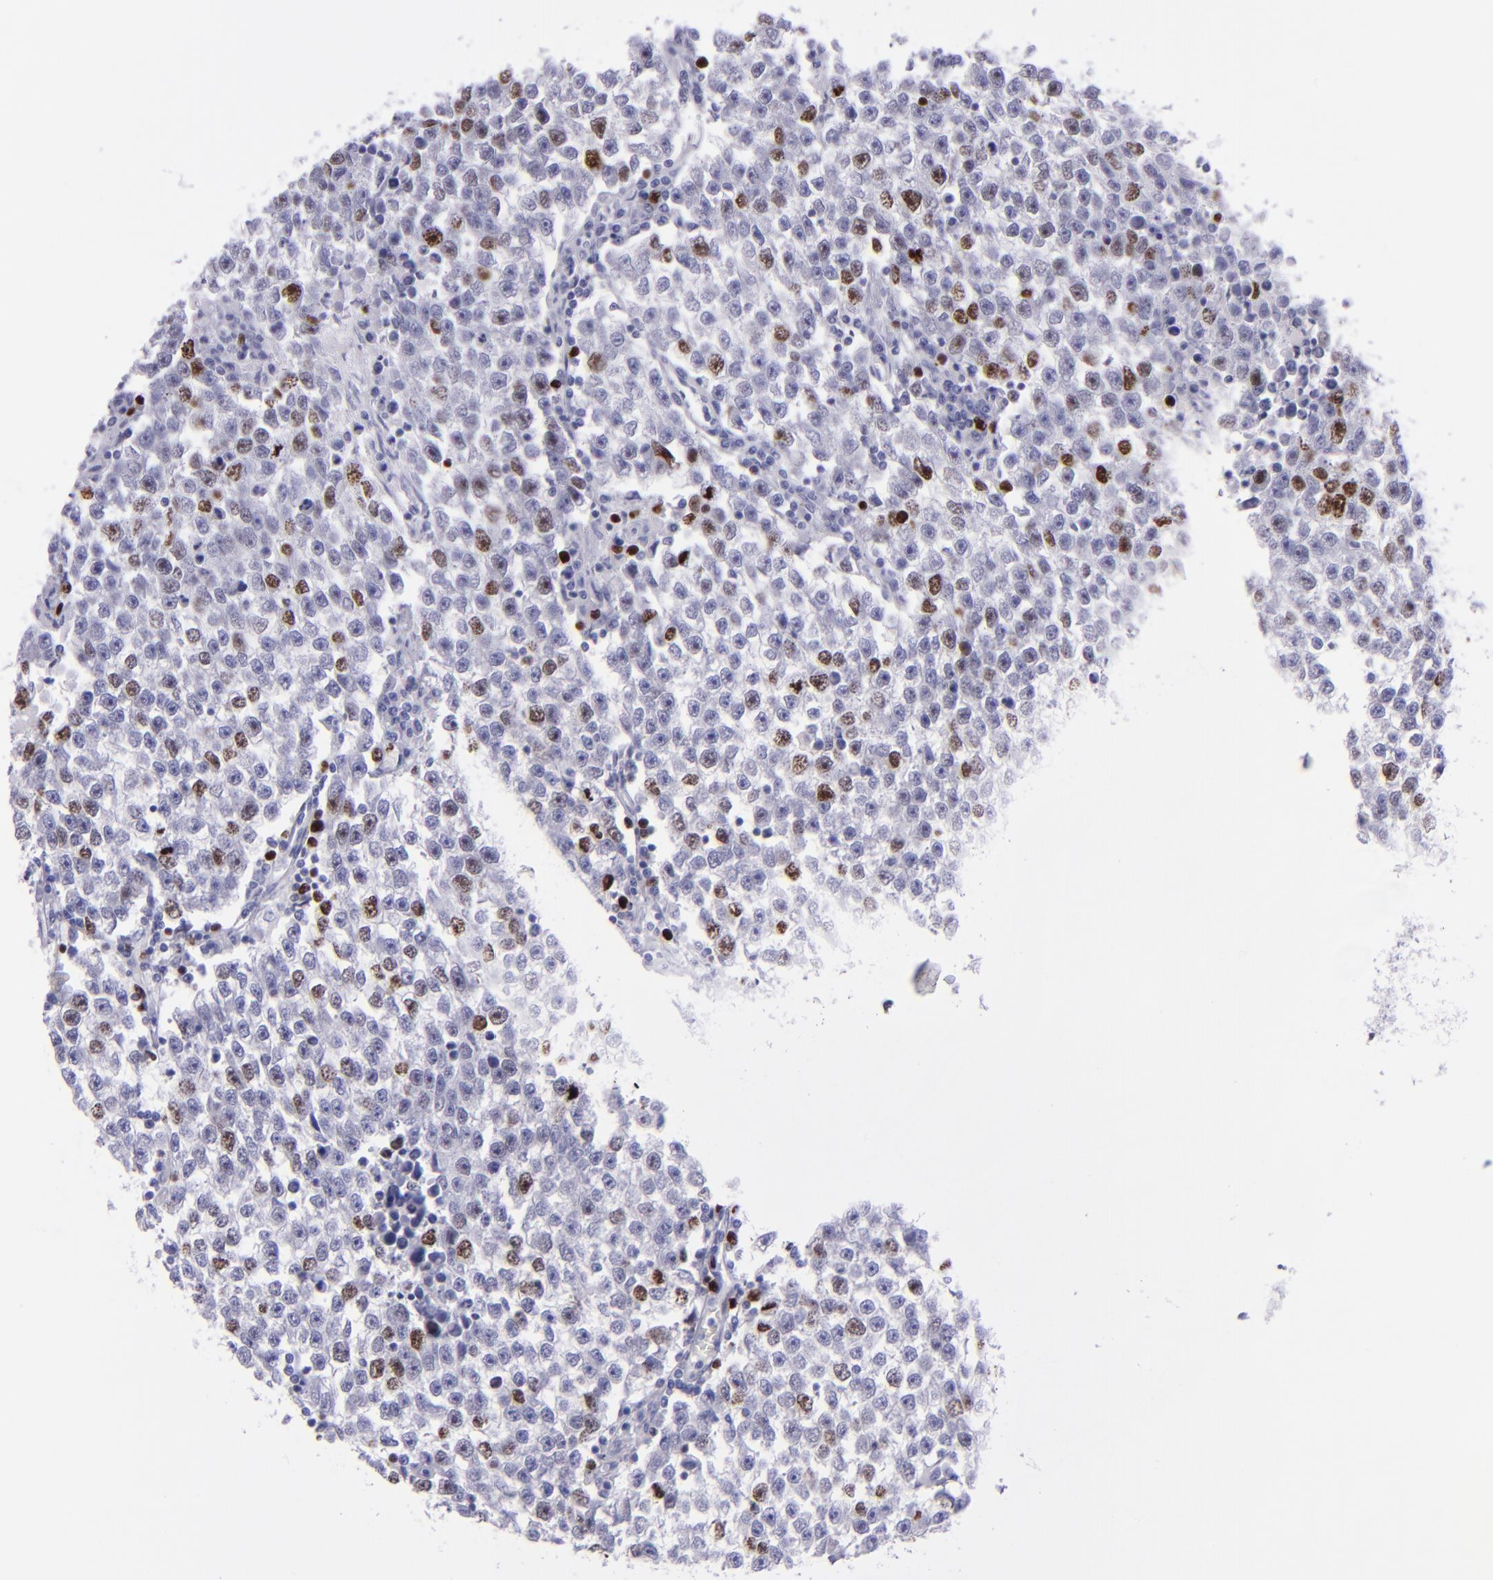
{"staining": {"intensity": "moderate", "quantity": "25%-75%", "location": "nuclear"}, "tissue": "testis cancer", "cell_type": "Tumor cells", "image_type": "cancer", "snomed": [{"axis": "morphology", "description": "Seminoma, NOS"}, {"axis": "topography", "description": "Testis"}], "caption": "Immunohistochemistry (IHC) image of neoplastic tissue: testis seminoma stained using immunohistochemistry (IHC) shows medium levels of moderate protein expression localized specifically in the nuclear of tumor cells, appearing as a nuclear brown color.", "gene": "TOP2A", "patient": {"sex": "male", "age": 36}}